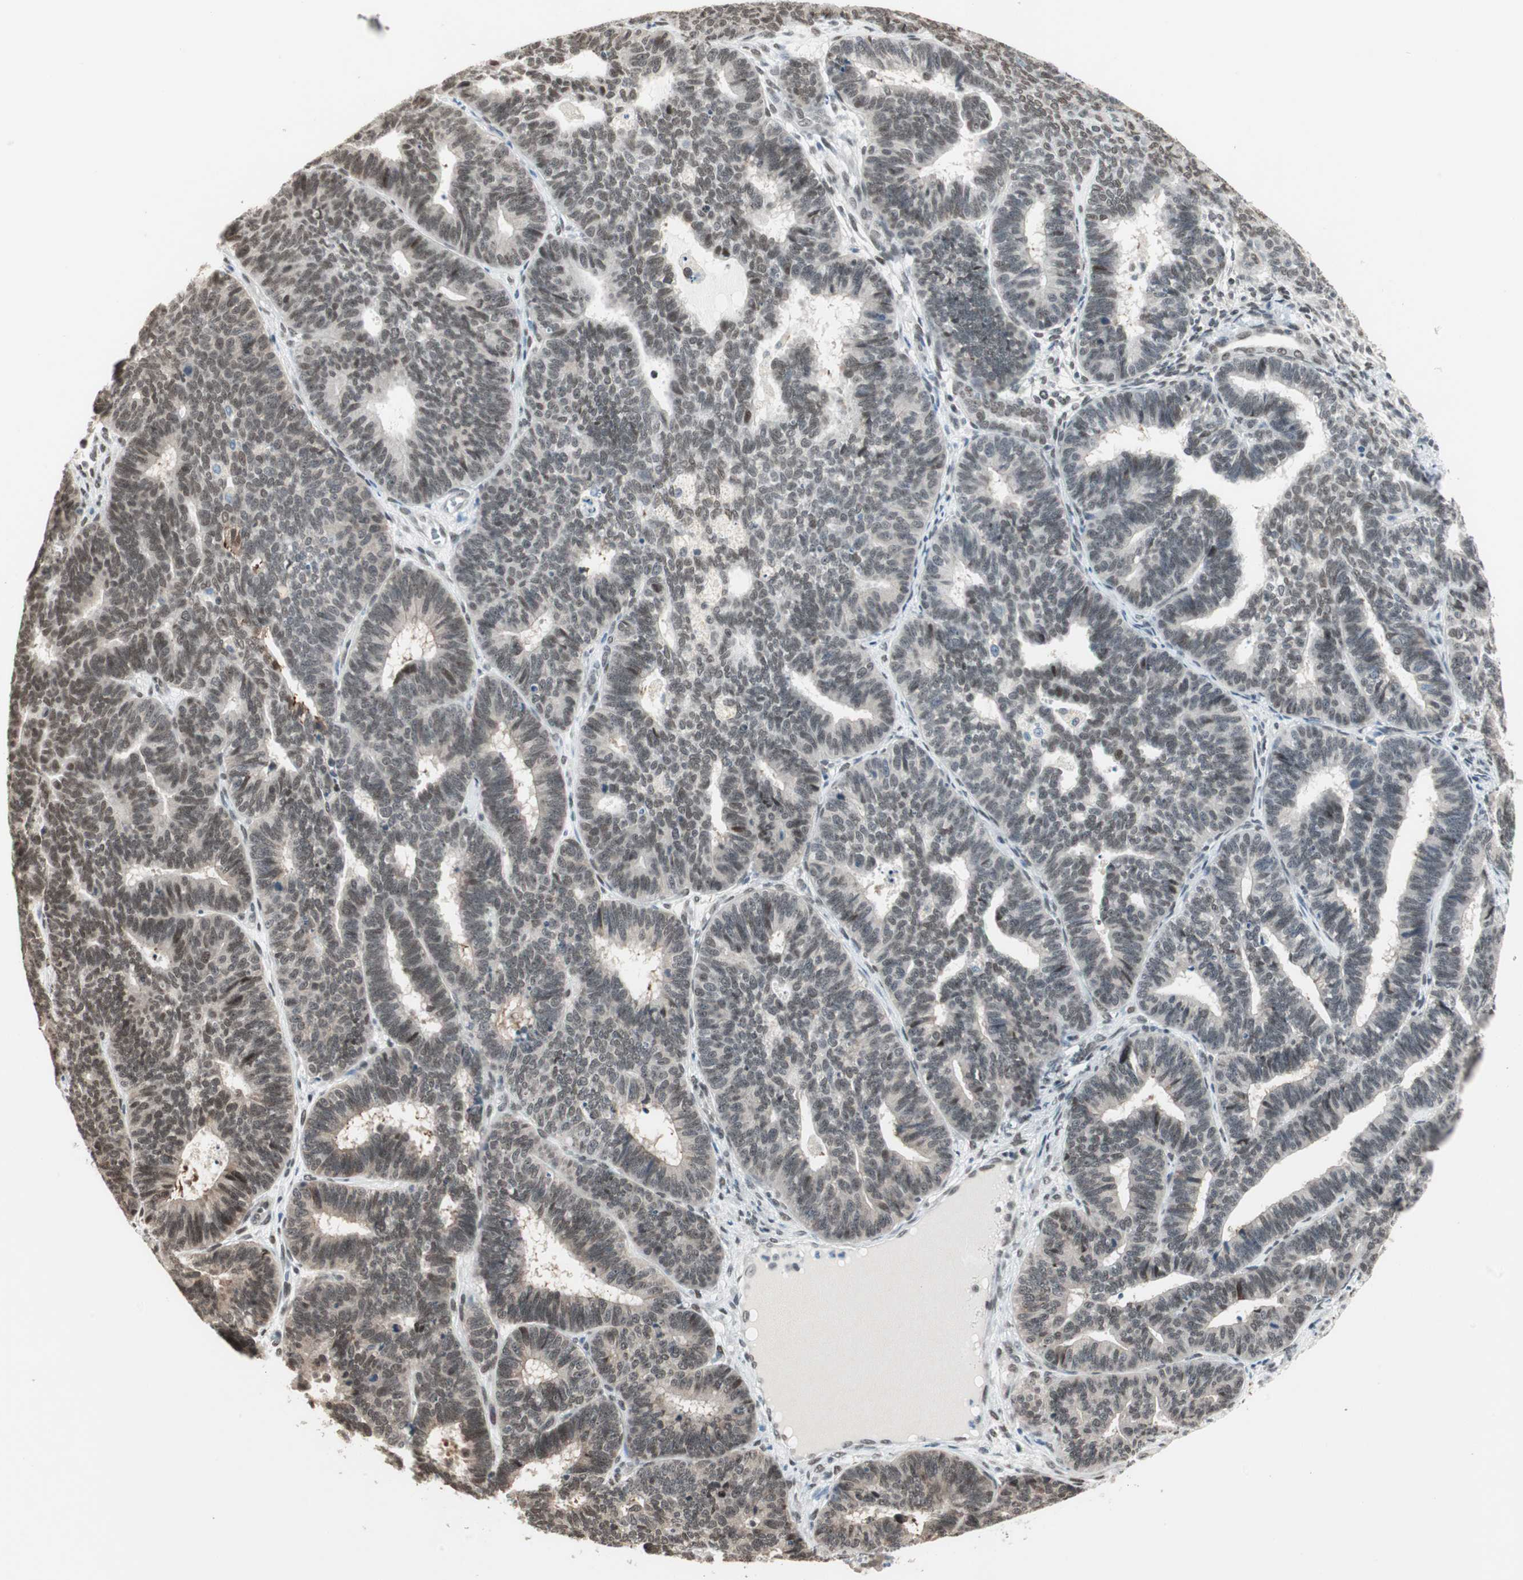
{"staining": {"intensity": "weak", "quantity": ">75%", "location": "cytoplasmic/membranous,nuclear"}, "tissue": "endometrial cancer", "cell_type": "Tumor cells", "image_type": "cancer", "snomed": [{"axis": "morphology", "description": "Adenocarcinoma, NOS"}, {"axis": "topography", "description": "Endometrium"}], "caption": "Immunohistochemical staining of endometrial adenocarcinoma displays low levels of weak cytoplasmic/membranous and nuclear positivity in about >75% of tumor cells.", "gene": "ZBTB17", "patient": {"sex": "female", "age": 70}}